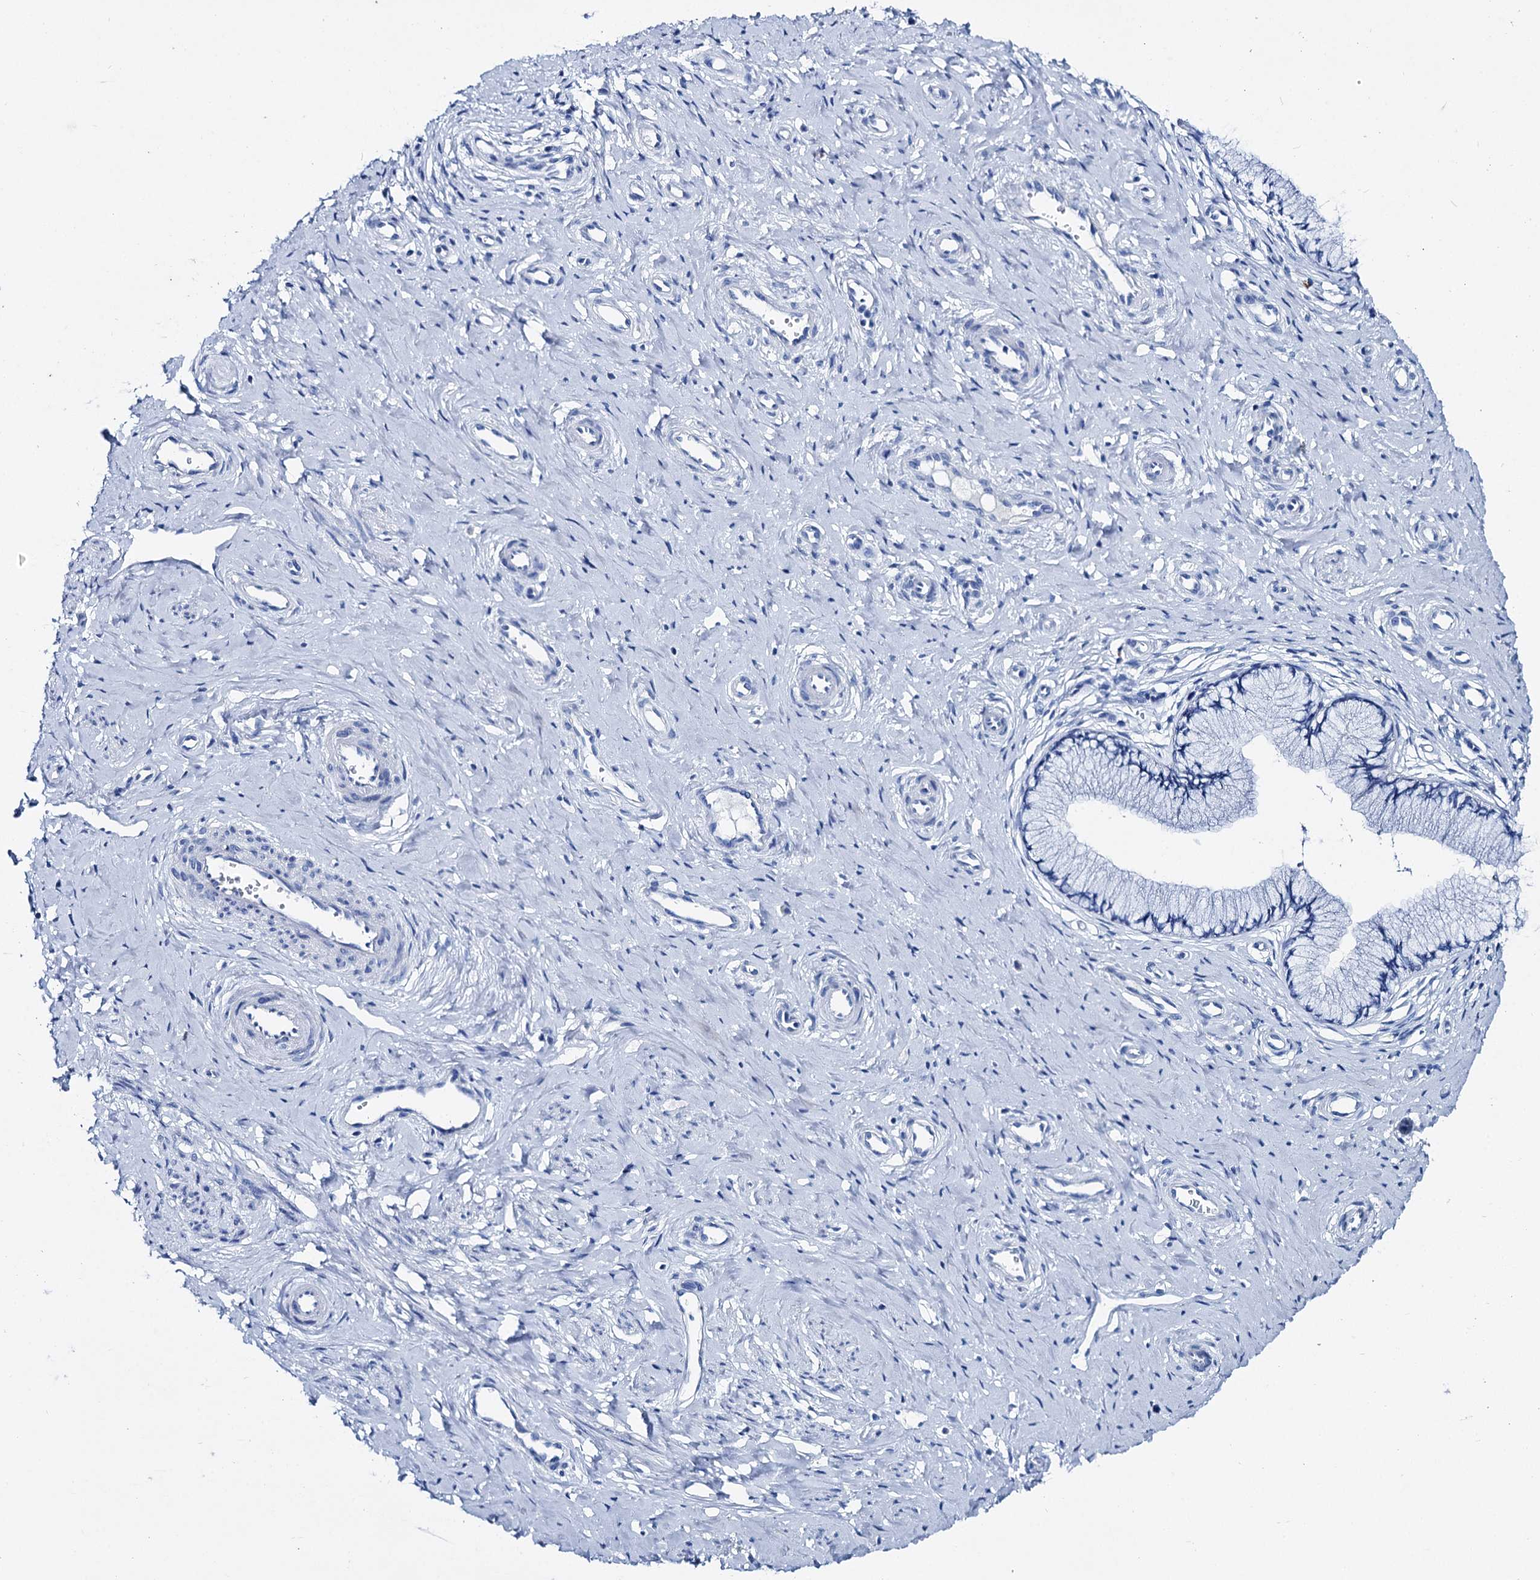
{"staining": {"intensity": "negative", "quantity": "none", "location": "none"}, "tissue": "cervix", "cell_type": "Glandular cells", "image_type": "normal", "snomed": [{"axis": "morphology", "description": "Normal tissue, NOS"}, {"axis": "topography", "description": "Cervix"}], "caption": "Cervix was stained to show a protein in brown. There is no significant expression in glandular cells. (DAB immunohistochemistry, high magnification).", "gene": "BRINP1", "patient": {"sex": "female", "age": 36}}